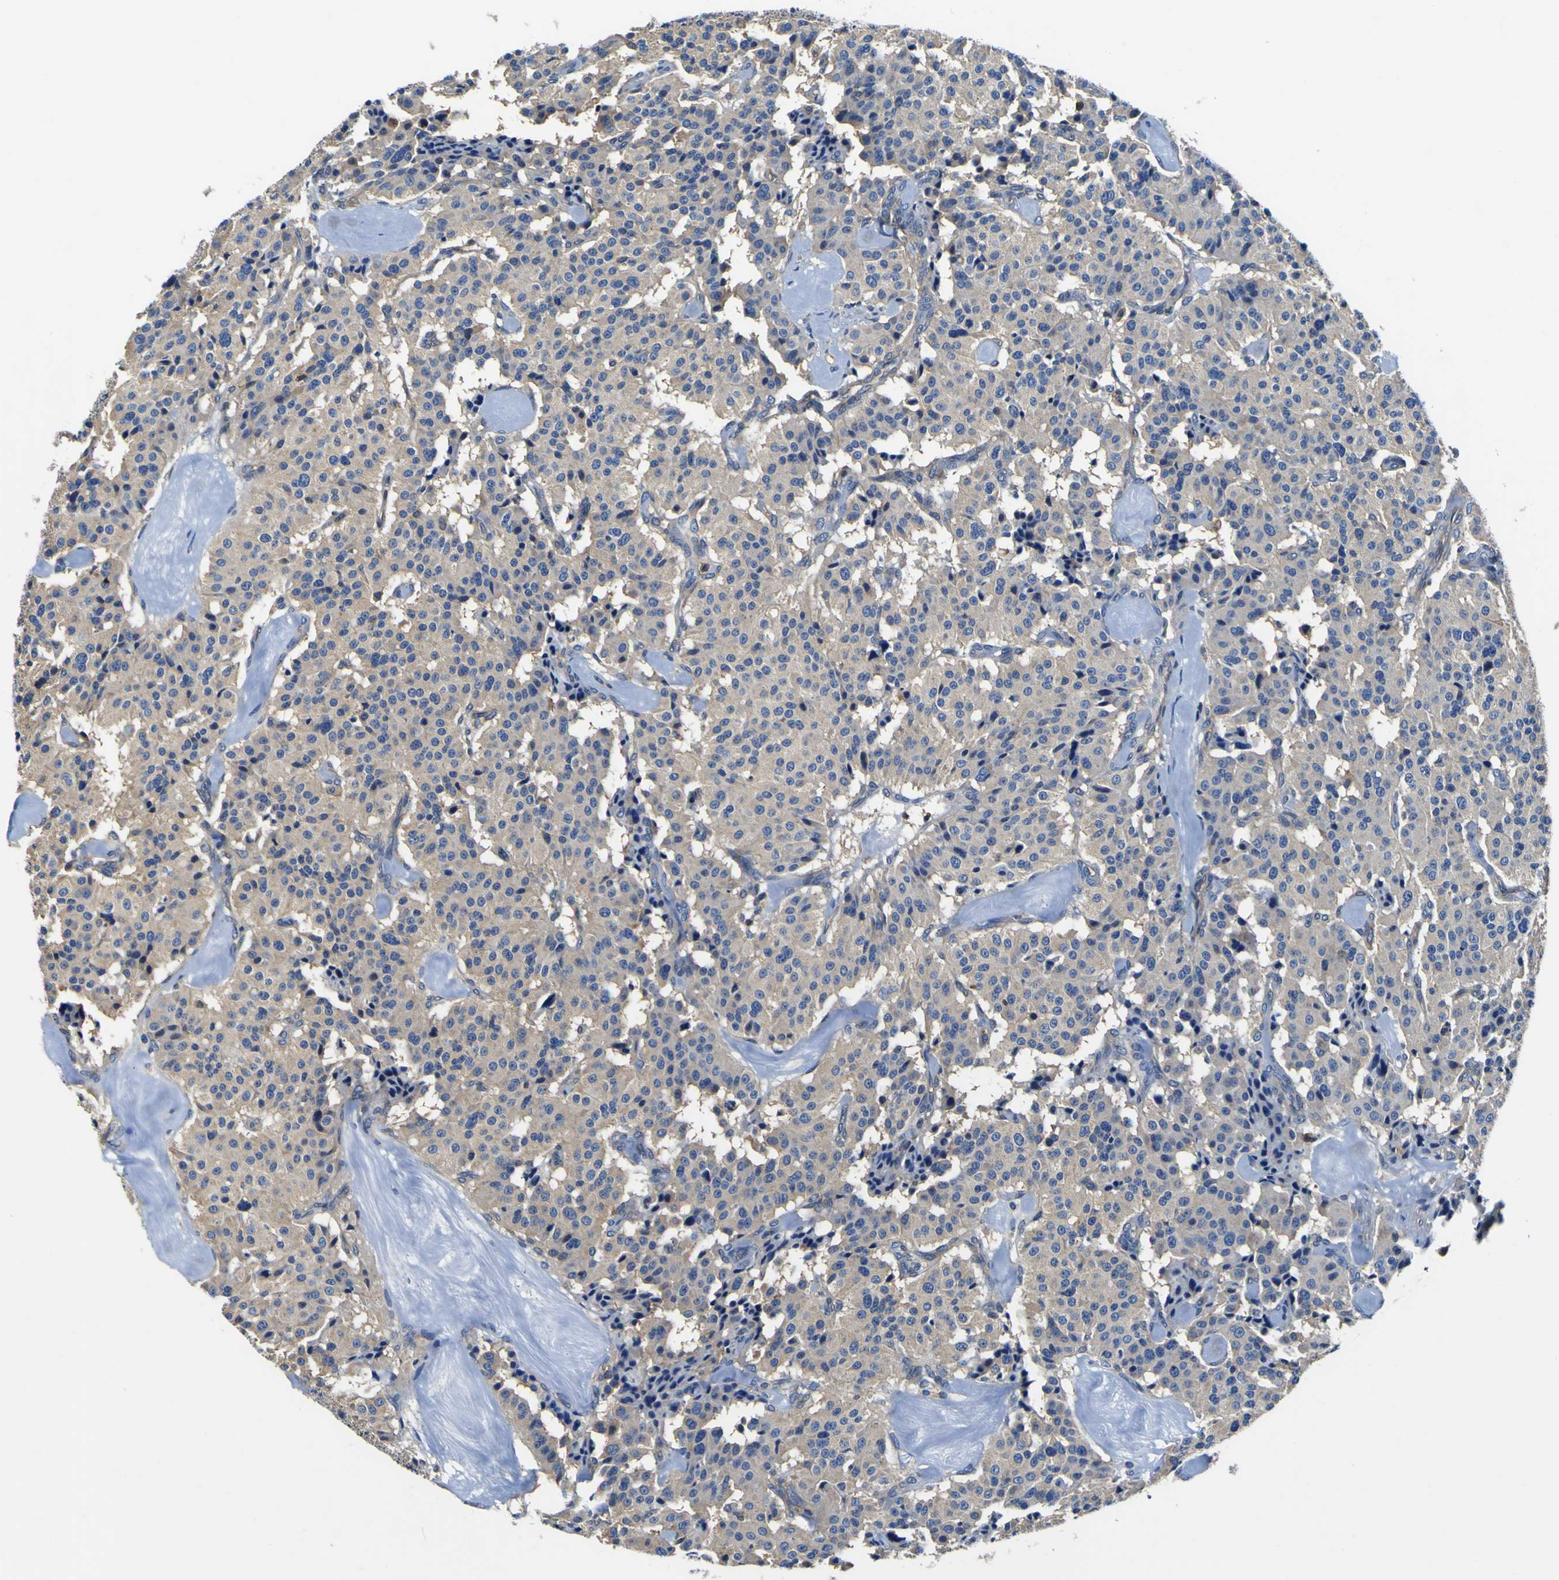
{"staining": {"intensity": "weak", "quantity": ">75%", "location": "cytoplasmic/membranous"}, "tissue": "carcinoid", "cell_type": "Tumor cells", "image_type": "cancer", "snomed": [{"axis": "morphology", "description": "Carcinoid, malignant, NOS"}, {"axis": "topography", "description": "Lung"}], "caption": "Protein staining of carcinoid tissue displays weak cytoplasmic/membranous staining in about >75% of tumor cells. The protein is shown in brown color, while the nuclei are stained blue.", "gene": "CNR2", "patient": {"sex": "male", "age": 30}}